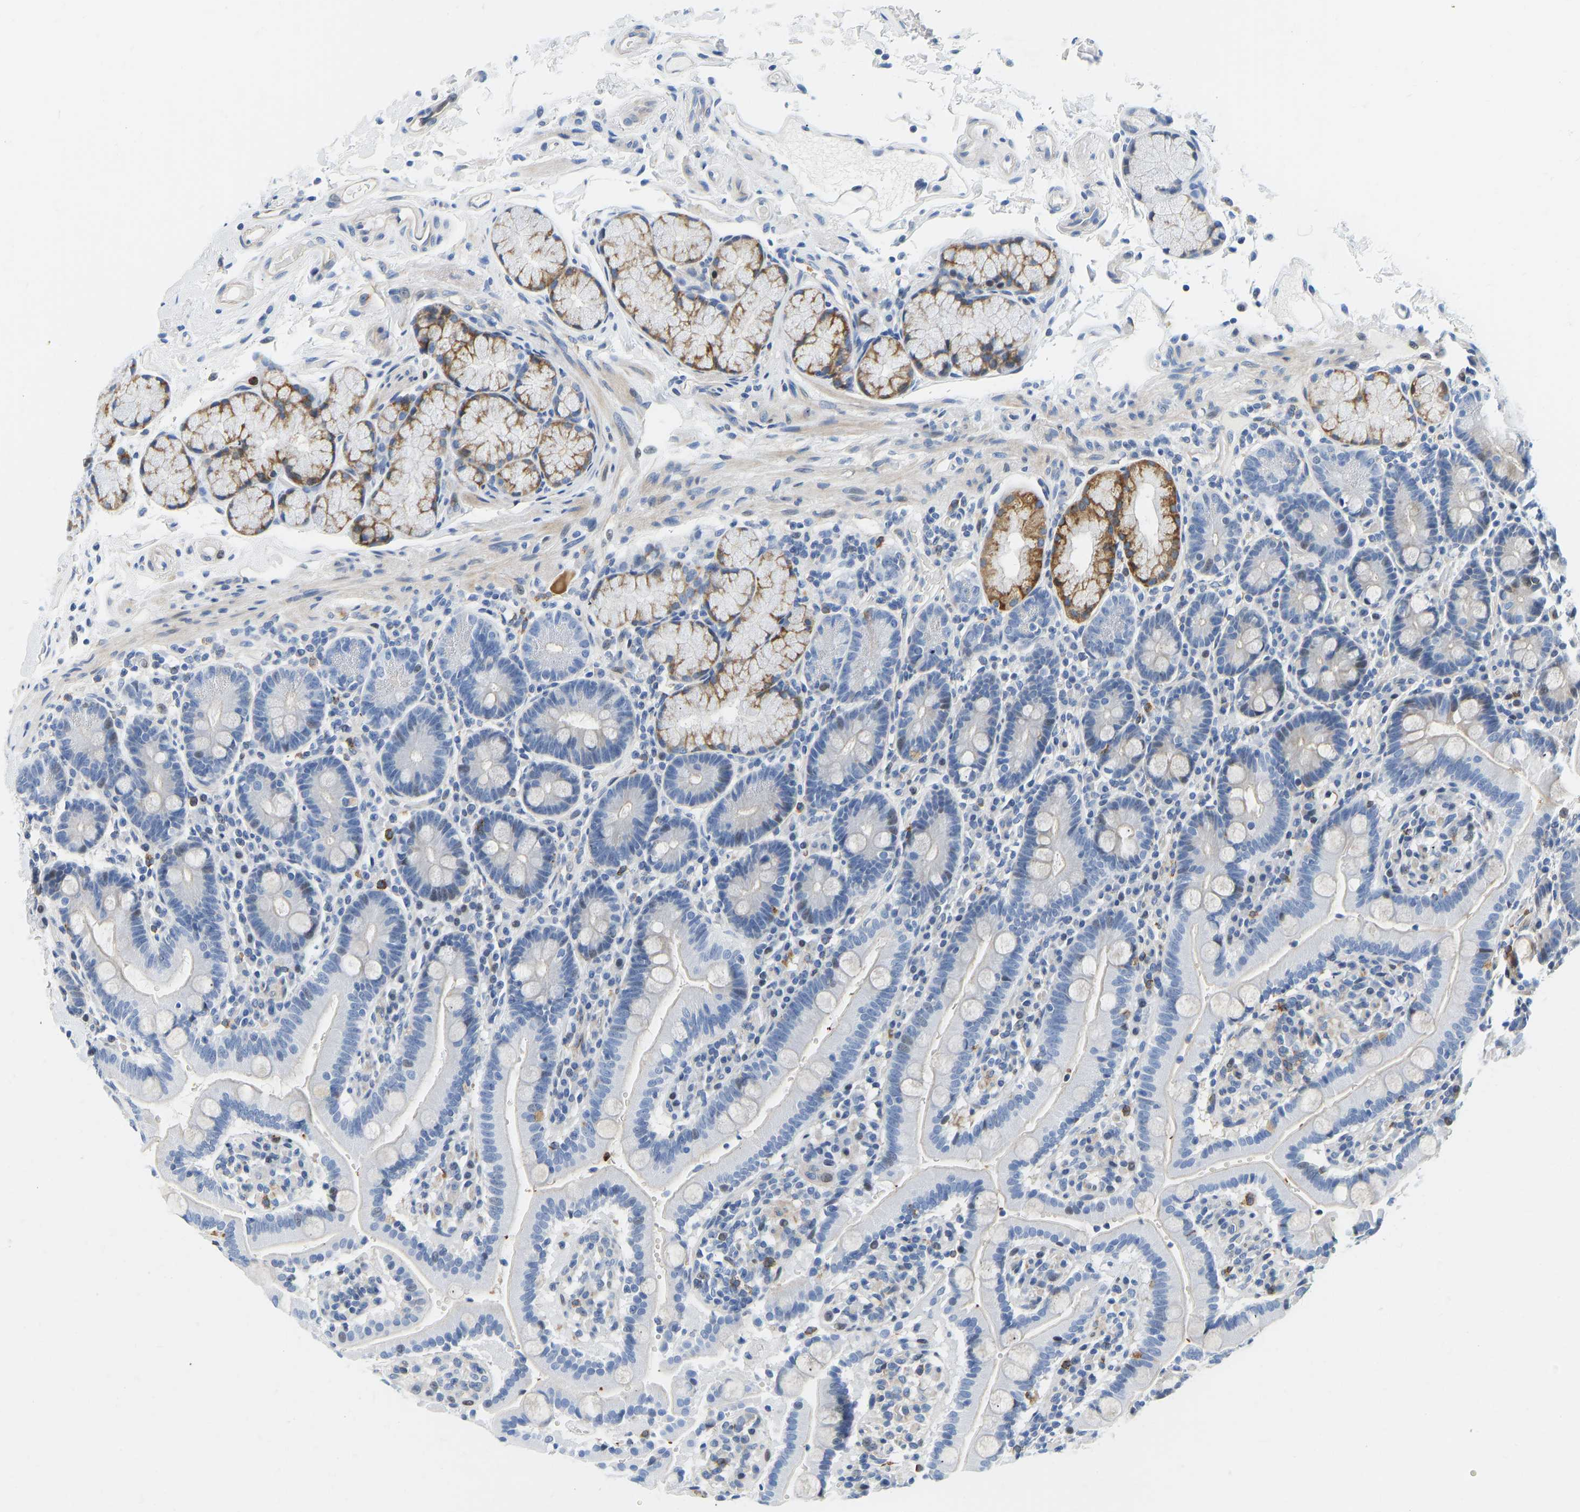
{"staining": {"intensity": "moderate", "quantity": "<25%", "location": "cytoplasmic/membranous,nuclear"}, "tissue": "duodenum", "cell_type": "Glandular cells", "image_type": "normal", "snomed": [{"axis": "morphology", "description": "Normal tissue, NOS"}, {"axis": "topography", "description": "Small intestine, NOS"}], "caption": "Protein expression by IHC displays moderate cytoplasmic/membranous,nuclear expression in about <25% of glandular cells in benign duodenum.", "gene": "HDAC5", "patient": {"sex": "female", "age": 71}}